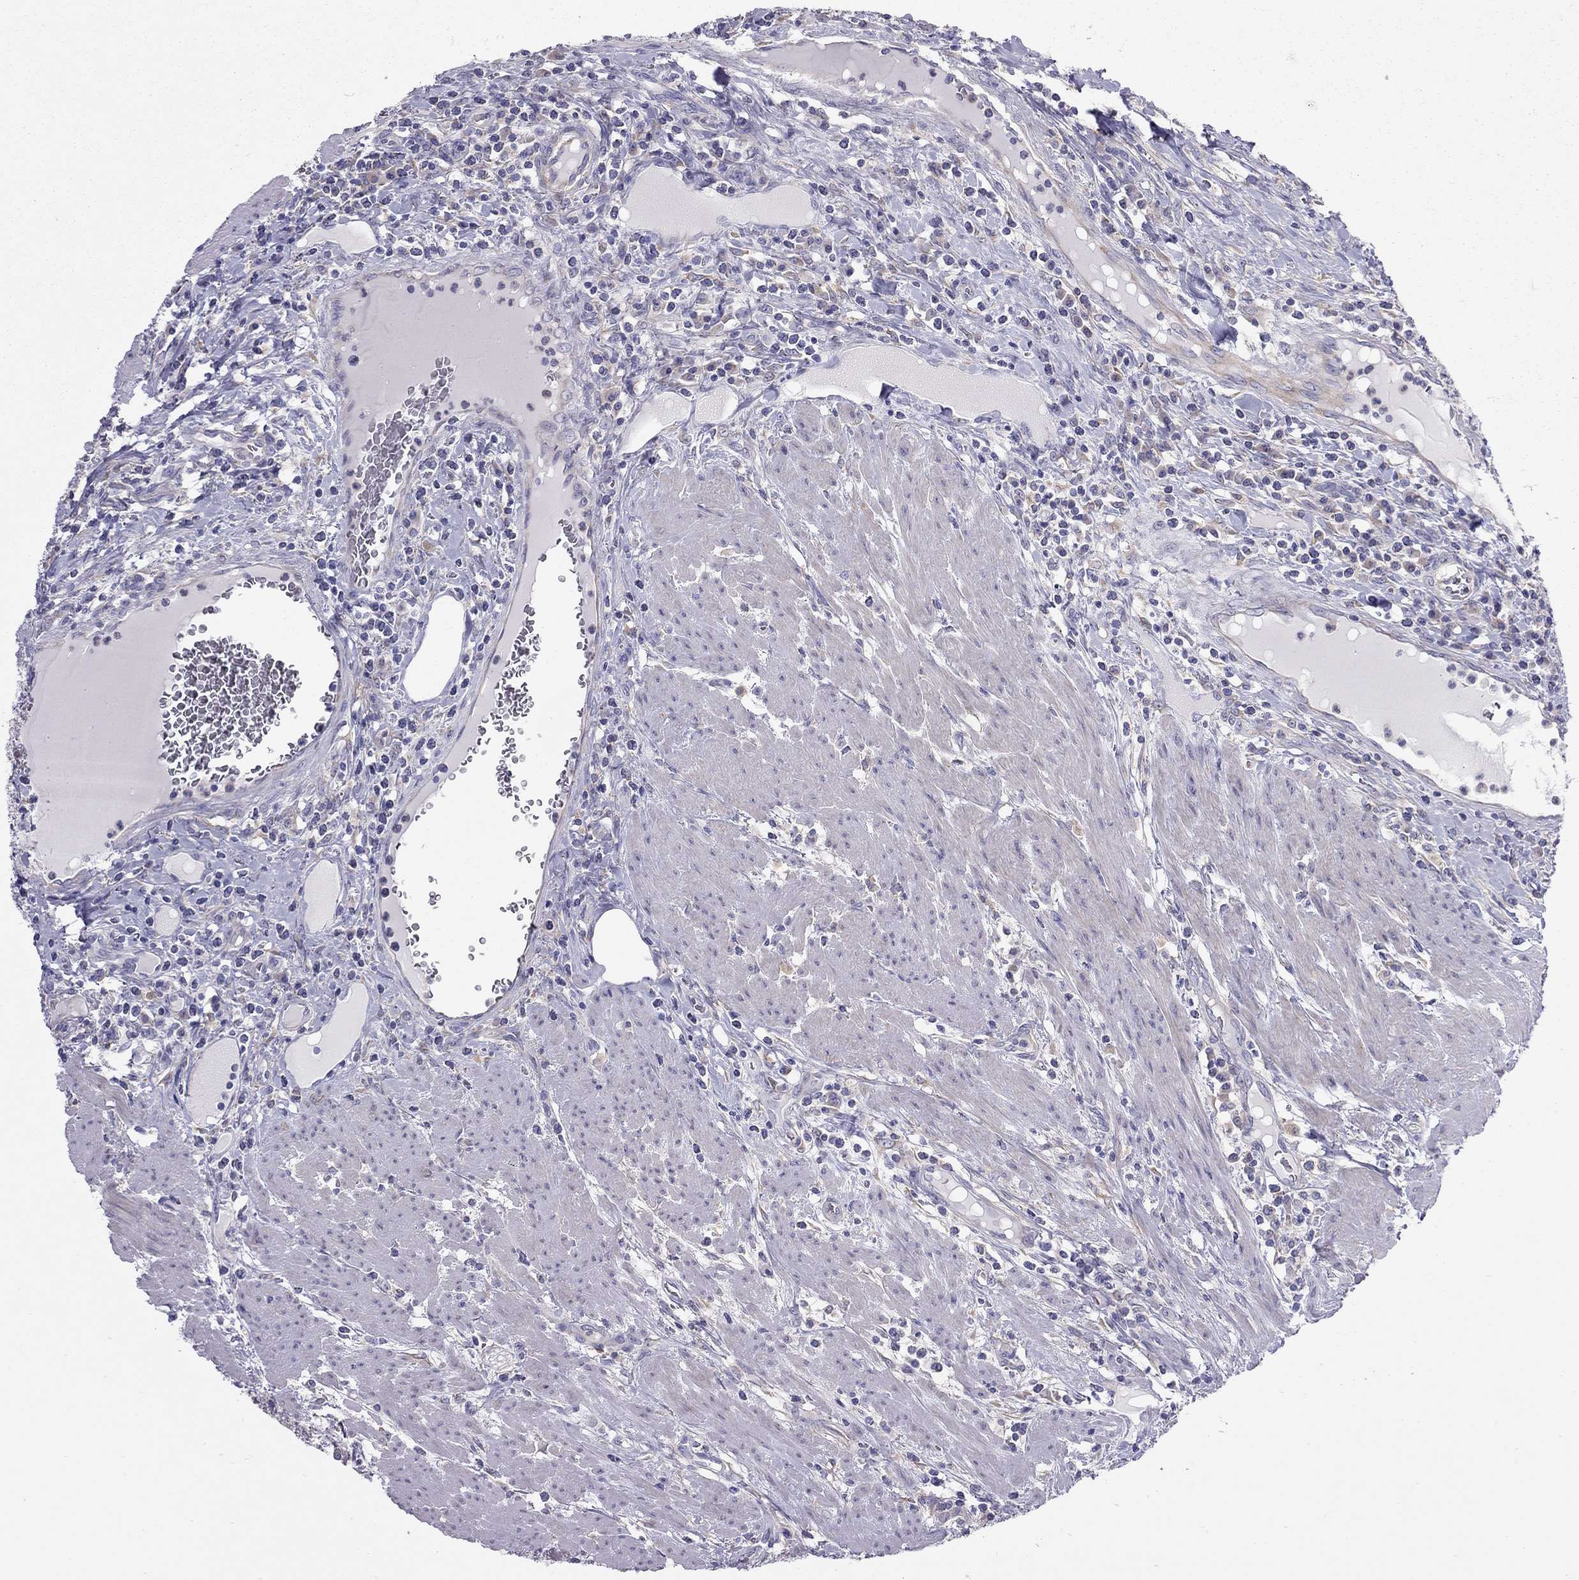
{"staining": {"intensity": "negative", "quantity": "none", "location": "none"}, "tissue": "colorectal cancer", "cell_type": "Tumor cells", "image_type": "cancer", "snomed": [{"axis": "morphology", "description": "Adenocarcinoma, NOS"}, {"axis": "topography", "description": "Colon"}], "caption": "Micrograph shows no significant protein staining in tumor cells of colorectal cancer.", "gene": "ALOX15B", "patient": {"sex": "male", "age": 53}}